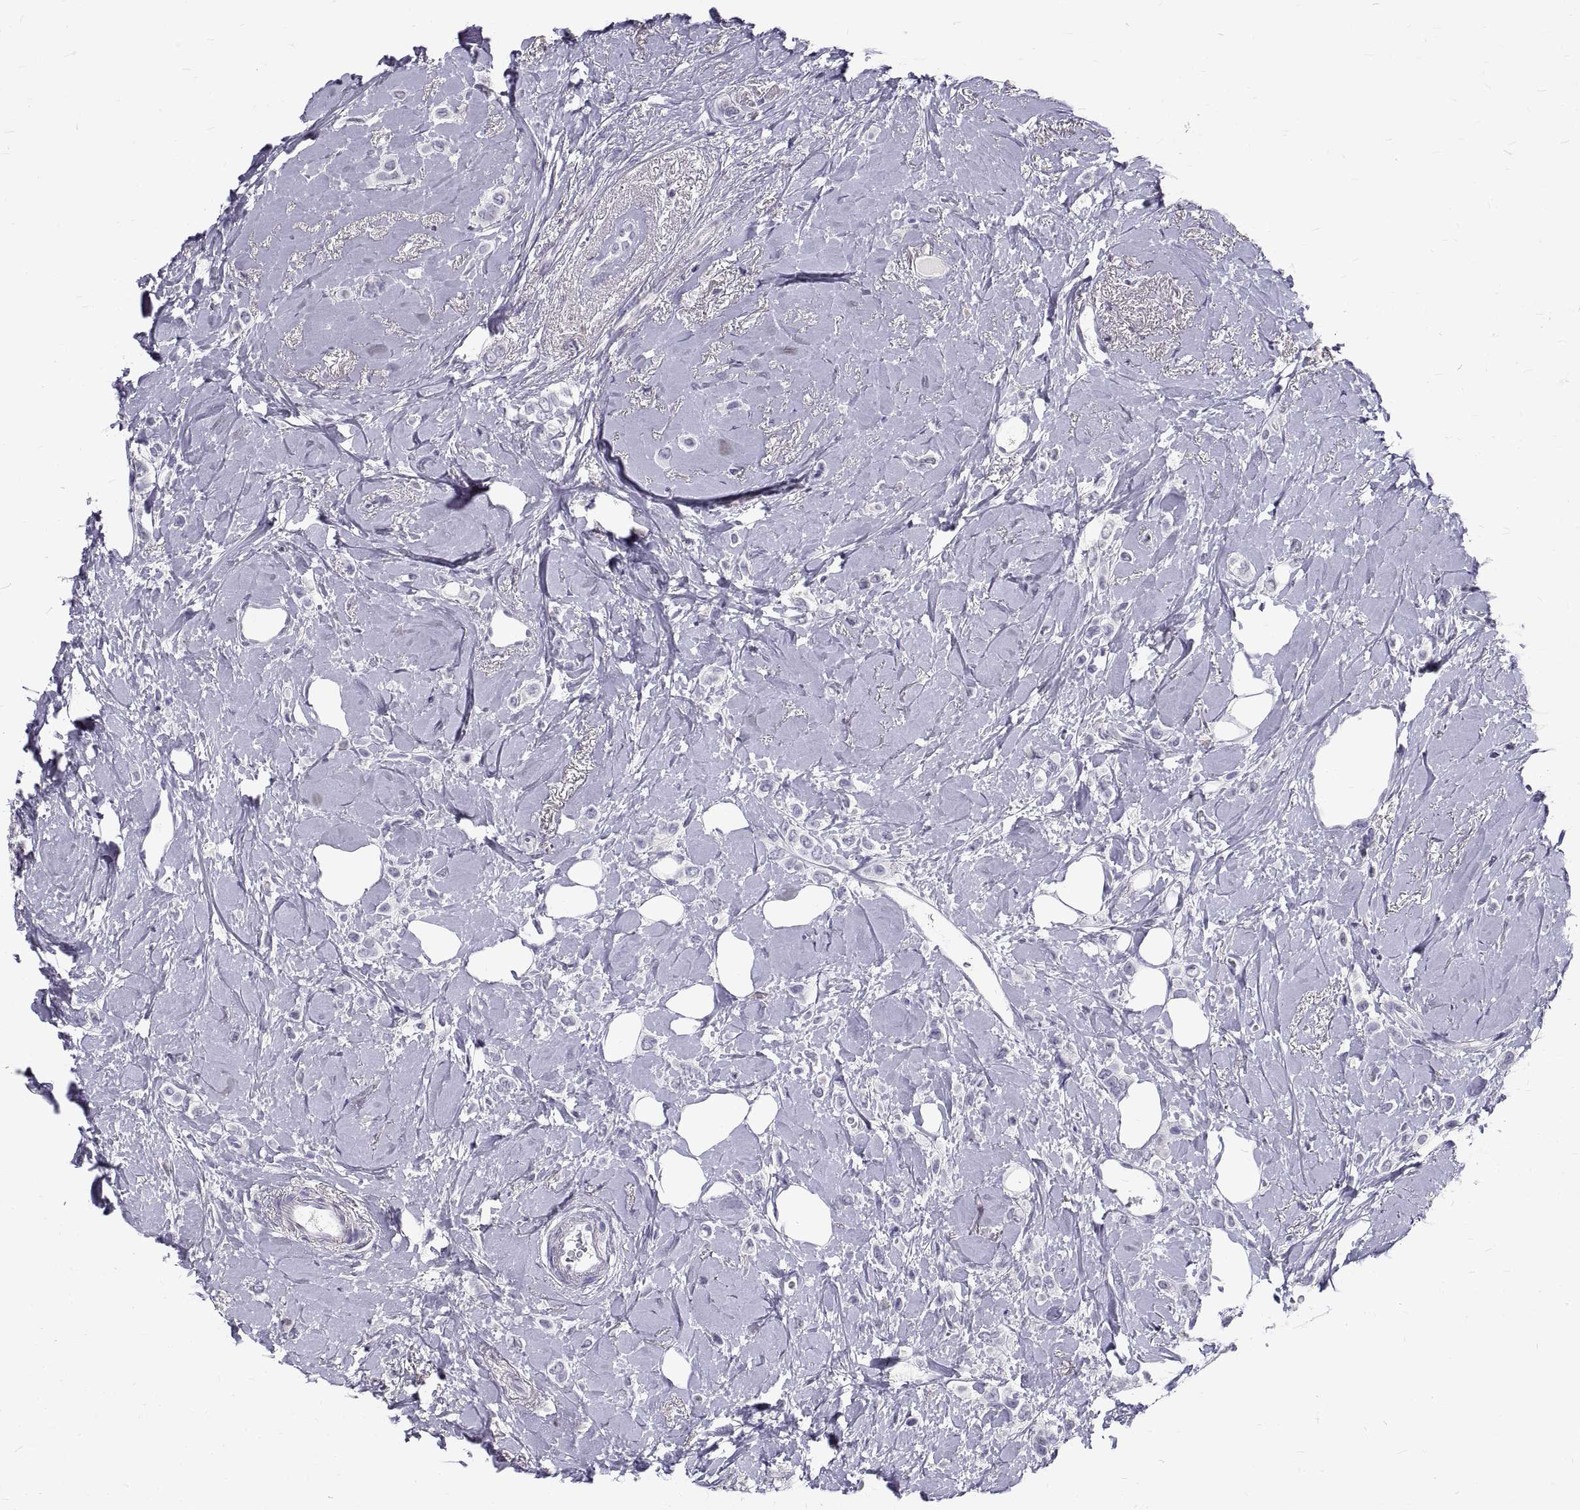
{"staining": {"intensity": "negative", "quantity": "none", "location": "none"}, "tissue": "breast cancer", "cell_type": "Tumor cells", "image_type": "cancer", "snomed": [{"axis": "morphology", "description": "Lobular carcinoma"}, {"axis": "topography", "description": "Breast"}], "caption": "Human breast lobular carcinoma stained for a protein using immunohistochemistry demonstrates no positivity in tumor cells.", "gene": "GNG12", "patient": {"sex": "female", "age": 66}}